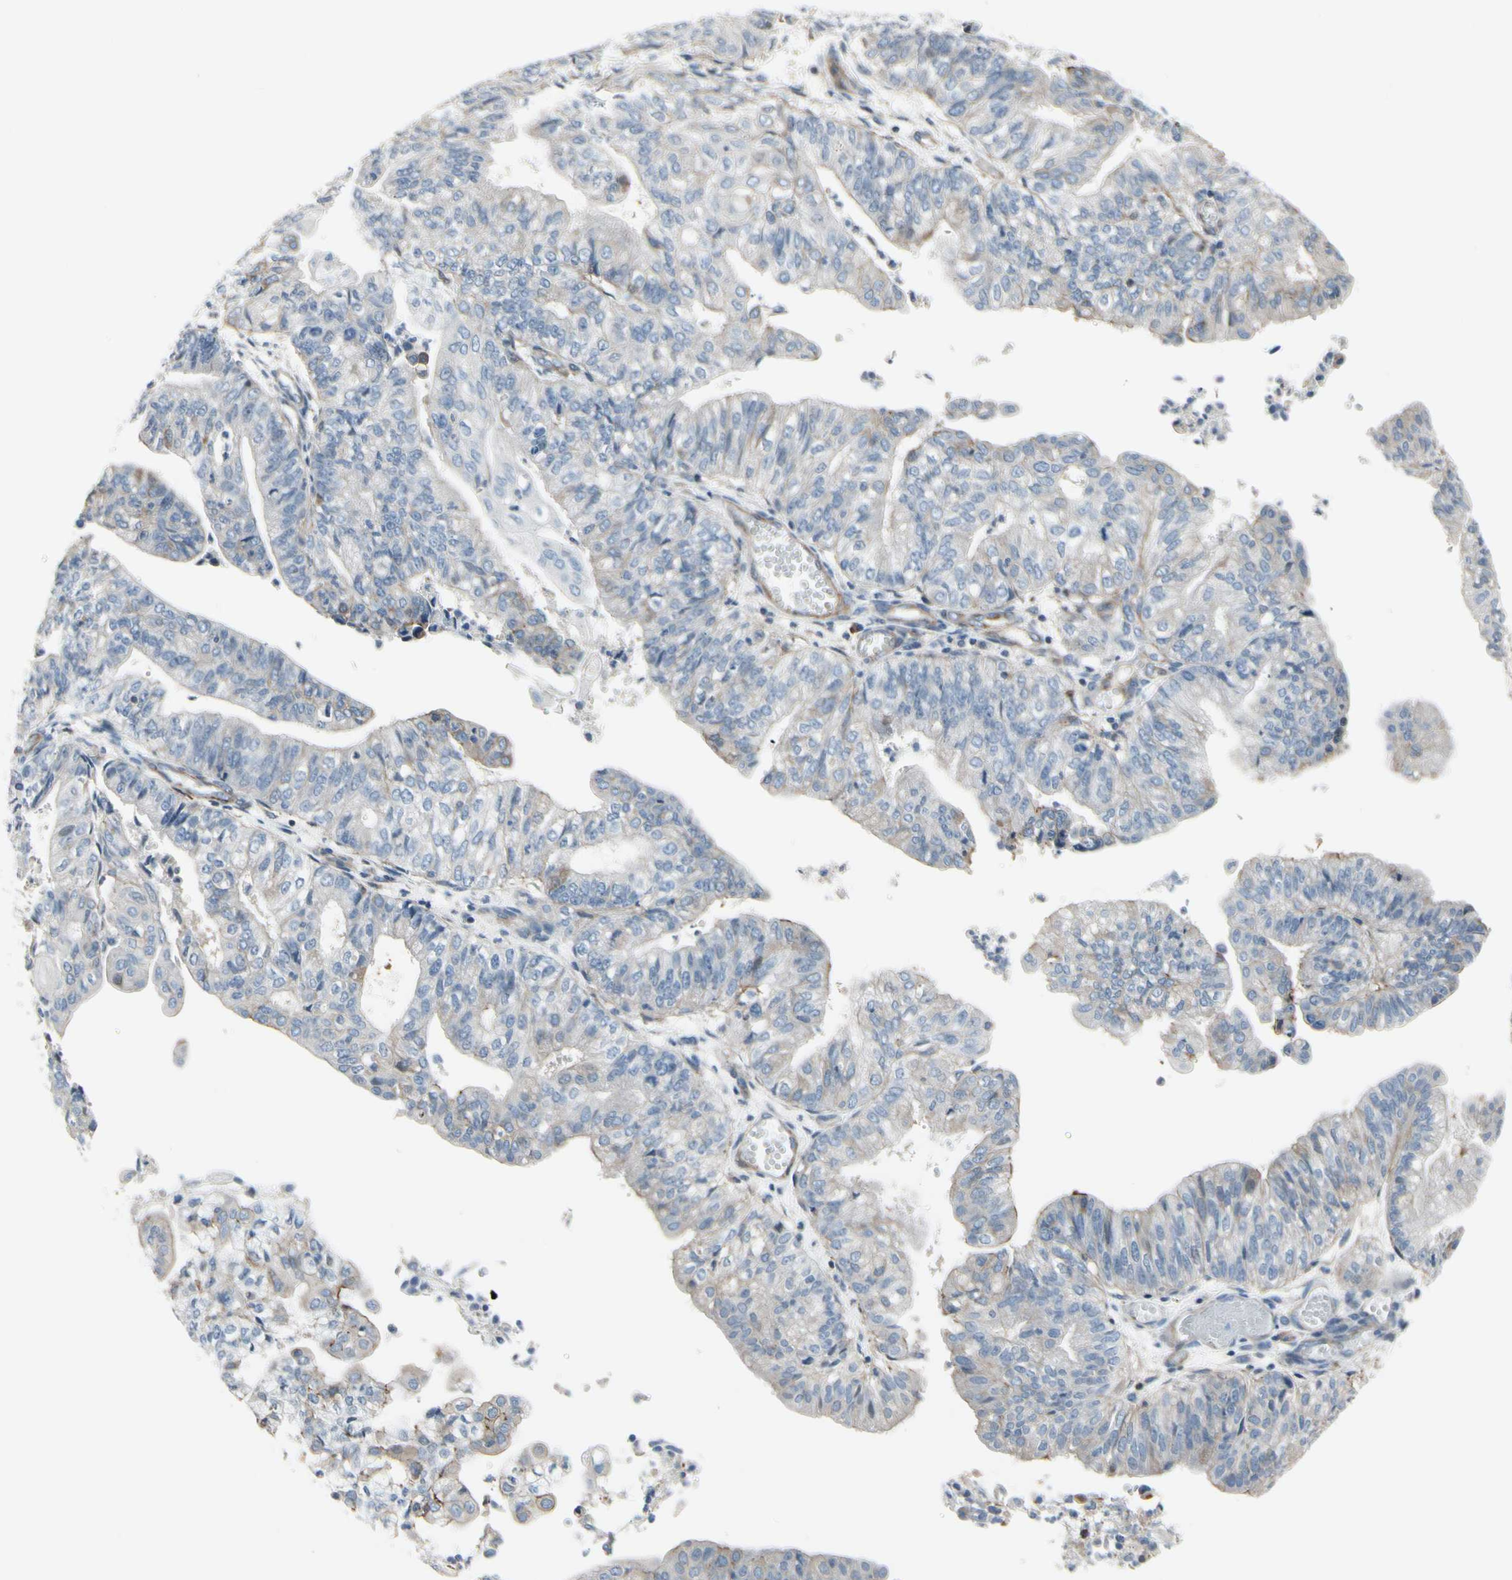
{"staining": {"intensity": "weak", "quantity": "<25%", "location": "cytoplasmic/membranous"}, "tissue": "endometrial cancer", "cell_type": "Tumor cells", "image_type": "cancer", "snomed": [{"axis": "morphology", "description": "Adenocarcinoma, NOS"}, {"axis": "topography", "description": "Endometrium"}], "caption": "The immunohistochemistry histopathology image has no significant positivity in tumor cells of adenocarcinoma (endometrial) tissue.", "gene": "TPM1", "patient": {"sex": "female", "age": 59}}